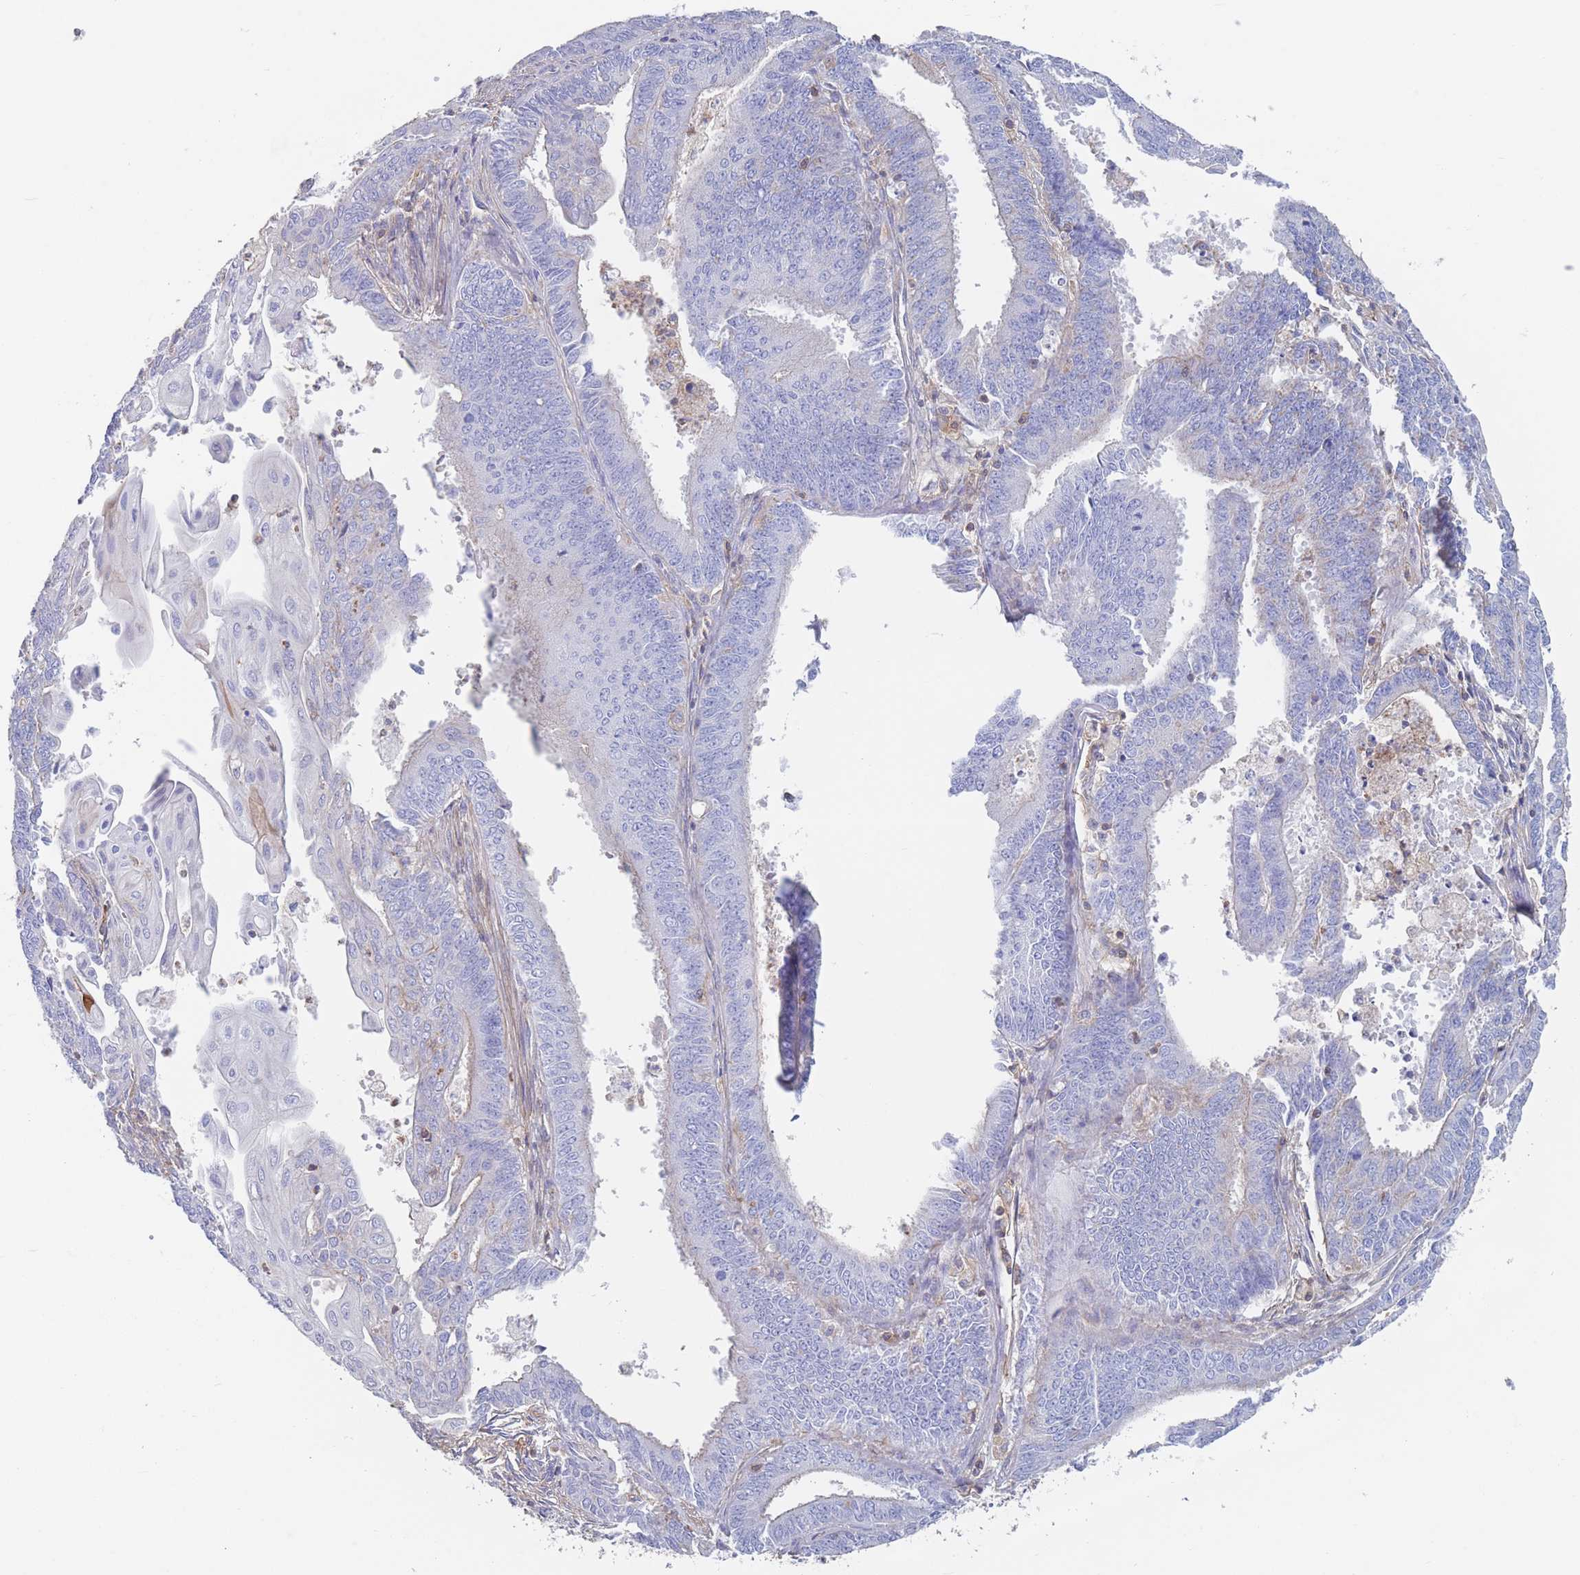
{"staining": {"intensity": "negative", "quantity": "none", "location": "none"}, "tissue": "endometrial cancer", "cell_type": "Tumor cells", "image_type": "cancer", "snomed": [{"axis": "morphology", "description": "Adenocarcinoma, NOS"}, {"axis": "topography", "description": "Endometrium"}], "caption": "Immunohistochemistry (IHC) image of human endometrial cancer stained for a protein (brown), which reveals no expression in tumor cells.", "gene": "ADH1A", "patient": {"sex": "female", "age": 73}}